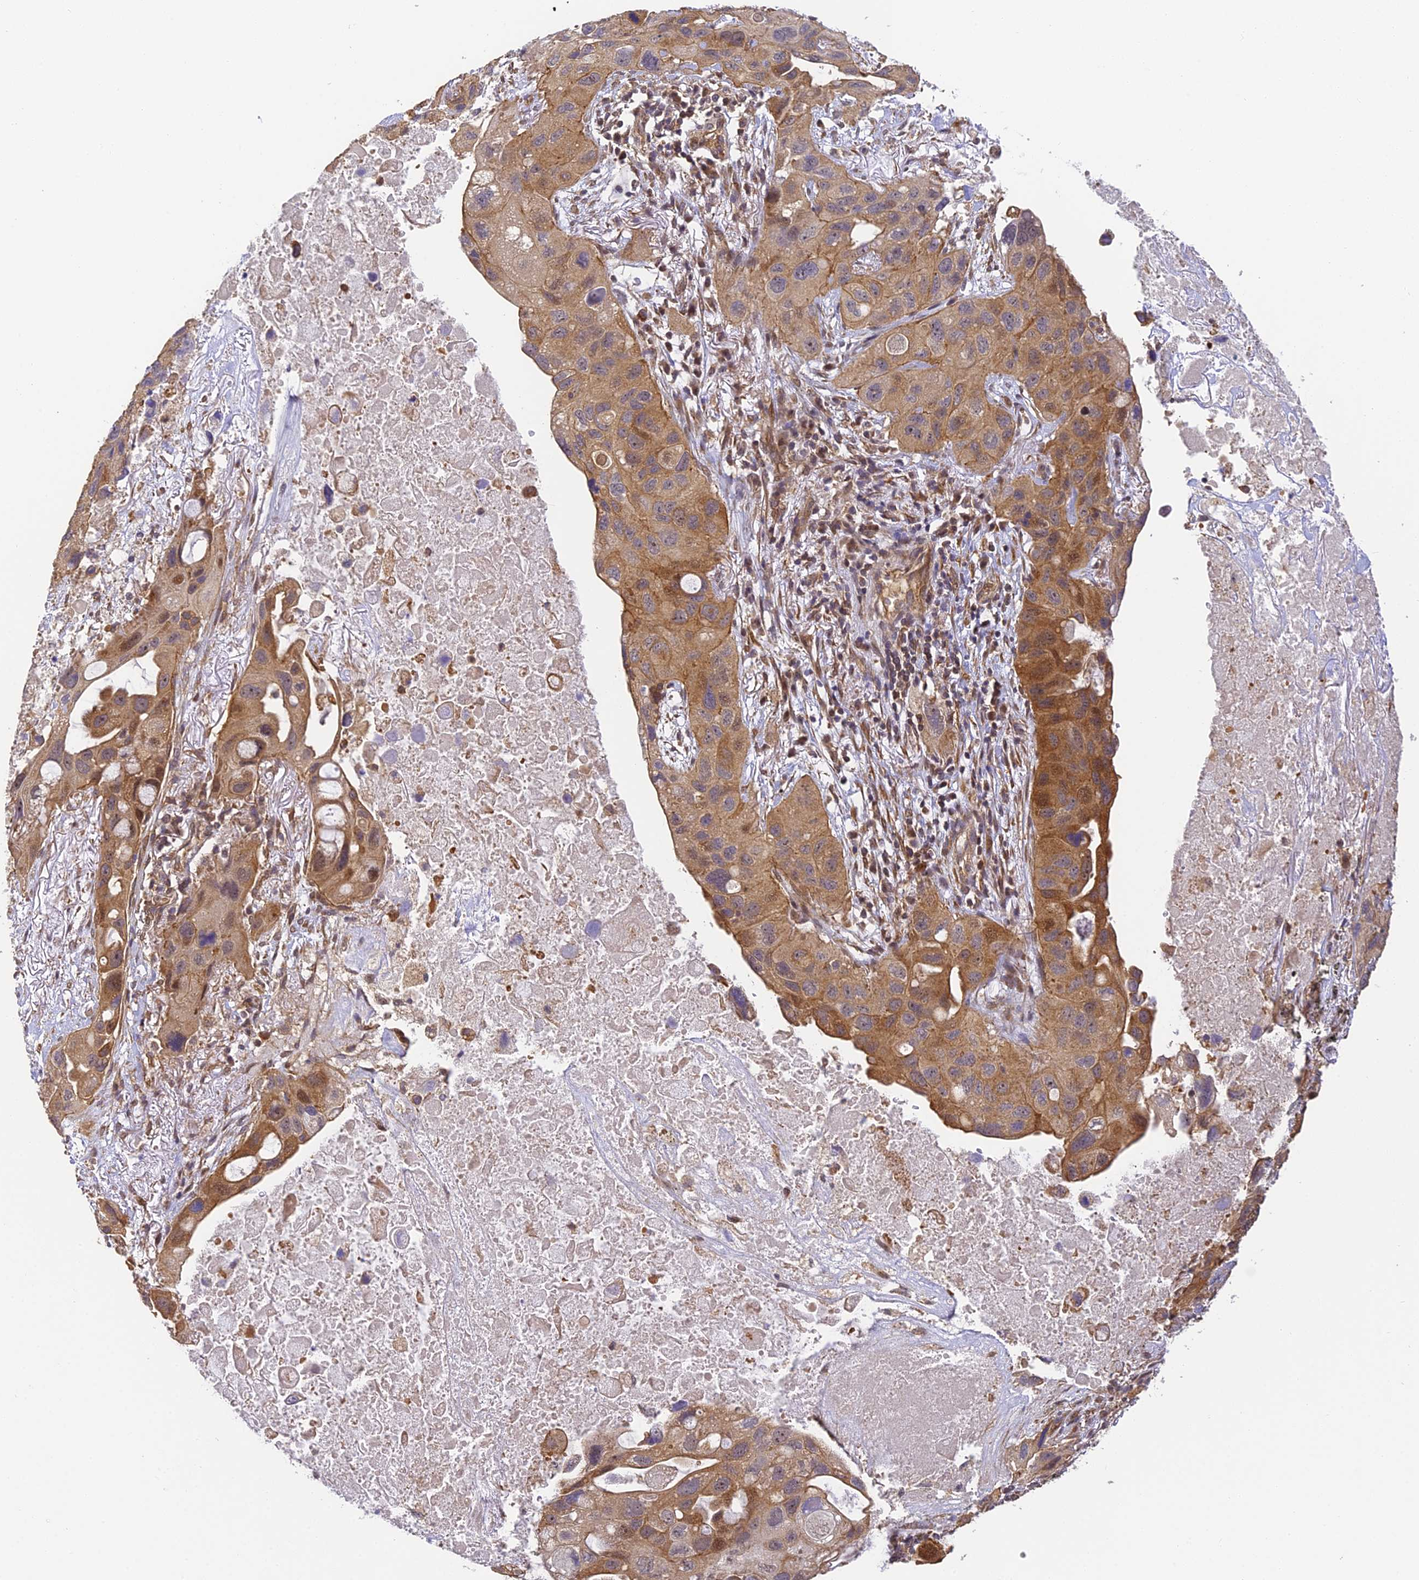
{"staining": {"intensity": "moderate", "quantity": "<25%", "location": "cytoplasmic/membranous,nuclear"}, "tissue": "lung cancer", "cell_type": "Tumor cells", "image_type": "cancer", "snomed": [{"axis": "morphology", "description": "Squamous cell carcinoma, NOS"}, {"axis": "topography", "description": "Lung"}], "caption": "There is low levels of moderate cytoplasmic/membranous and nuclear expression in tumor cells of squamous cell carcinoma (lung), as demonstrated by immunohistochemical staining (brown color).", "gene": "ZNF443", "patient": {"sex": "female", "age": 73}}